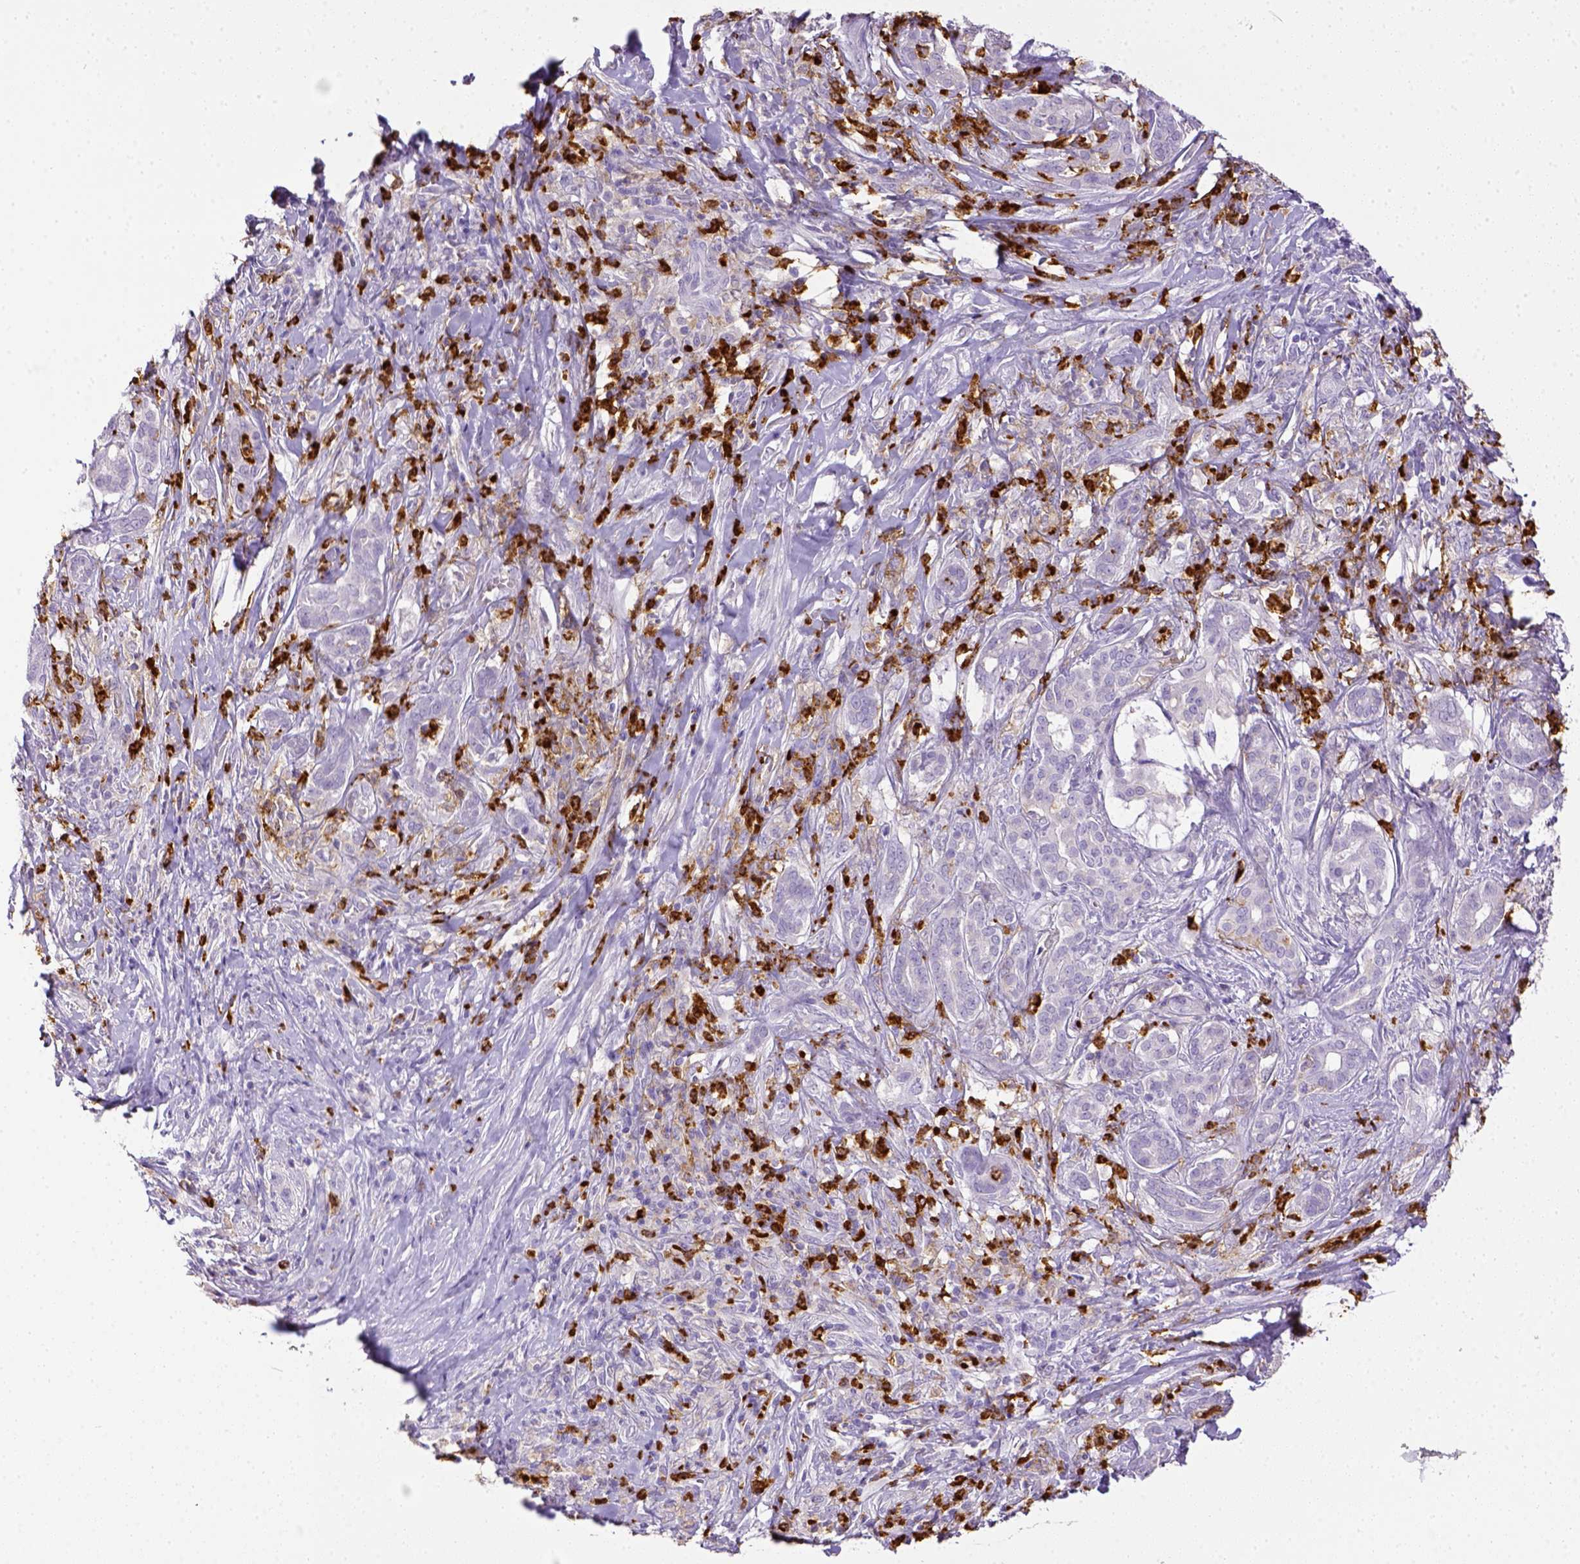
{"staining": {"intensity": "negative", "quantity": "none", "location": "none"}, "tissue": "pancreatic cancer", "cell_type": "Tumor cells", "image_type": "cancer", "snomed": [{"axis": "morphology", "description": "Normal tissue, NOS"}, {"axis": "morphology", "description": "Inflammation, NOS"}, {"axis": "morphology", "description": "Adenocarcinoma, NOS"}, {"axis": "topography", "description": "Pancreas"}], "caption": "Protein analysis of pancreatic adenocarcinoma shows no significant positivity in tumor cells.", "gene": "ITGAM", "patient": {"sex": "male", "age": 57}}